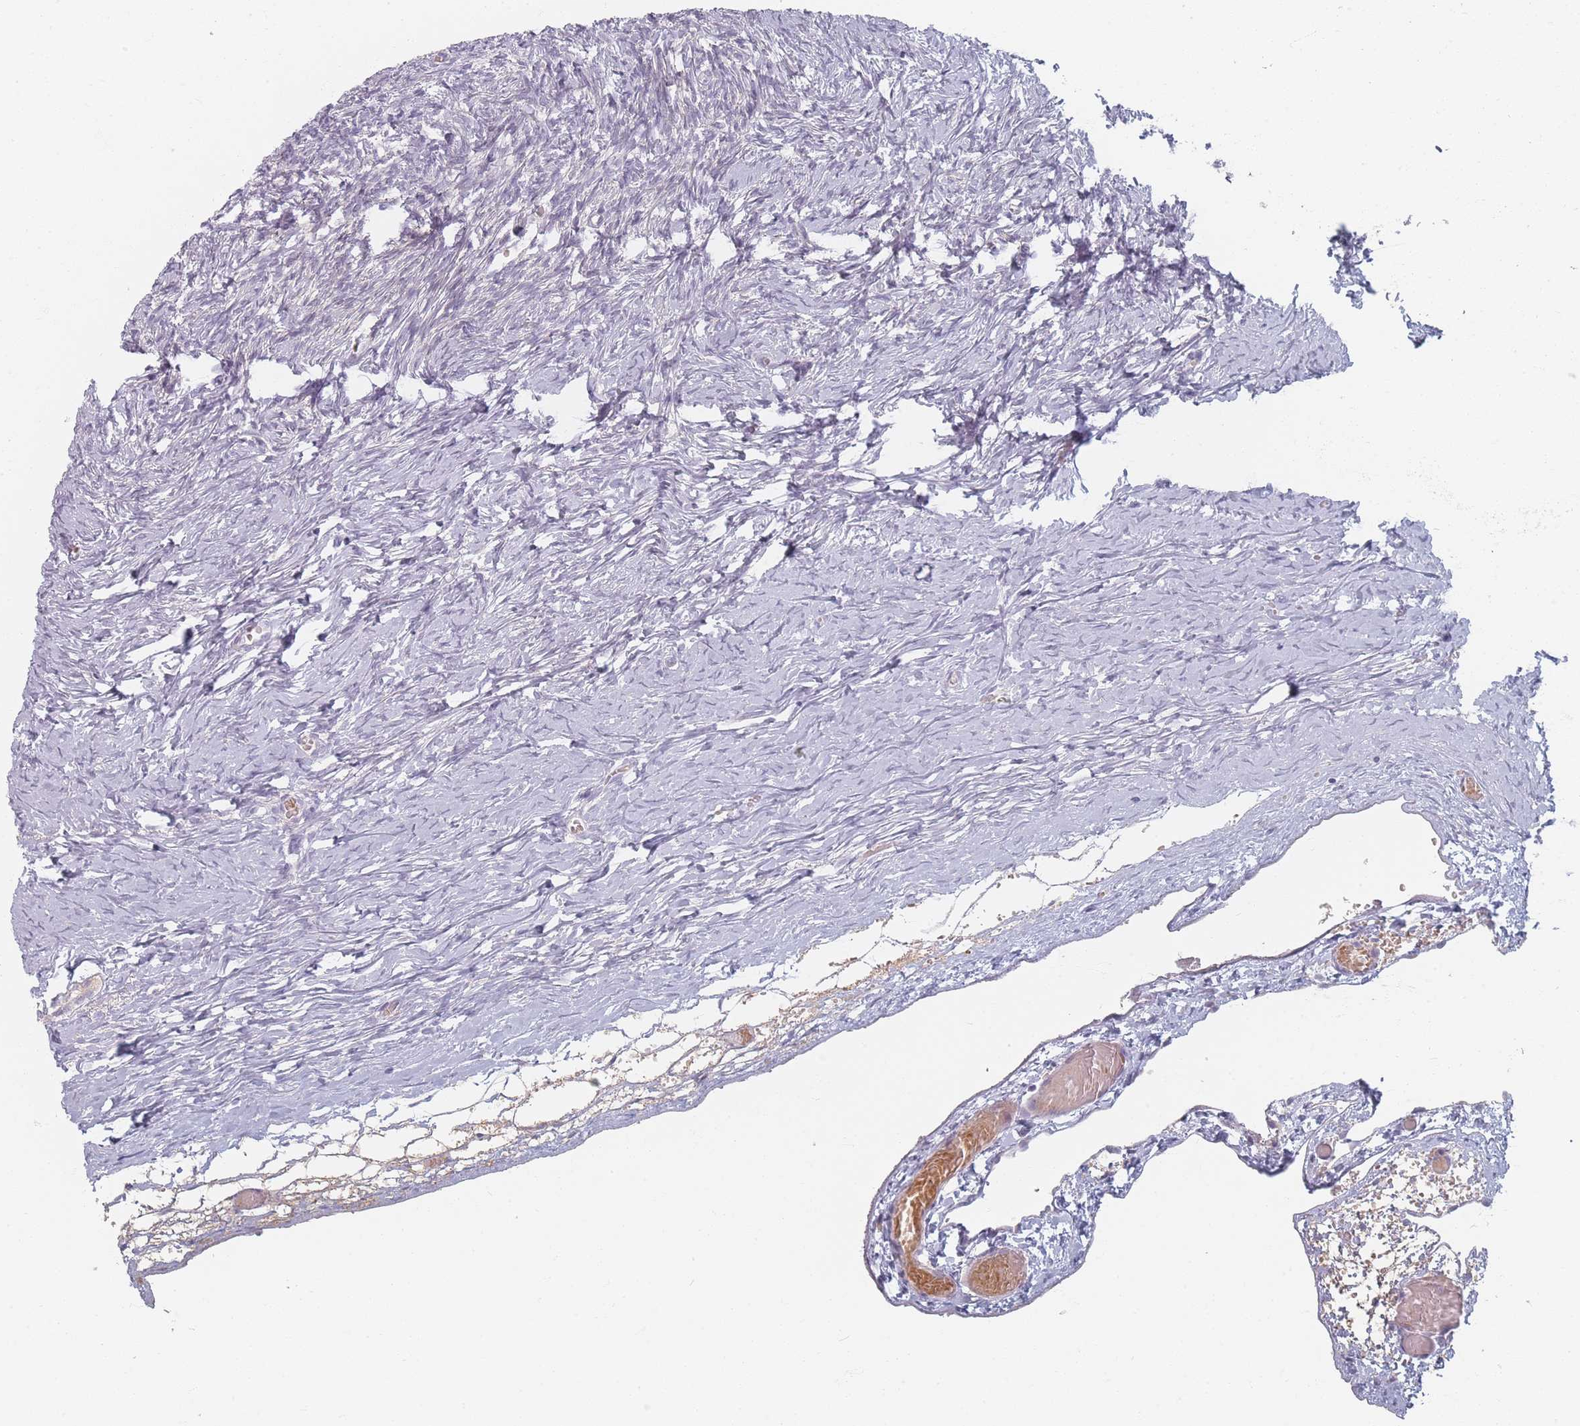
{"staining": {"intensity": "weak", "quantity": ">75%", "location": "cytoplasmic/membranous"}, "tissue": "ovary", "cell_type": "Follicle cells", "image_type": "normal", "snomed": [{"axis": "morphology", "description": "Normal tissue, NOS"}, {"axis": "topography", "description": "Ovary"}], "caption": "Follicle cells reveal low levels of weak cytoplasmic/membranous staining in about >75% of cells in unremarkable human ovary. (DAB (3,3'-diaminobenzidine) IHC, brown staining for protein, blue staining for nuclei).", "gene": "TMOD1", "patient": {"sex": "female", "age": 39}}